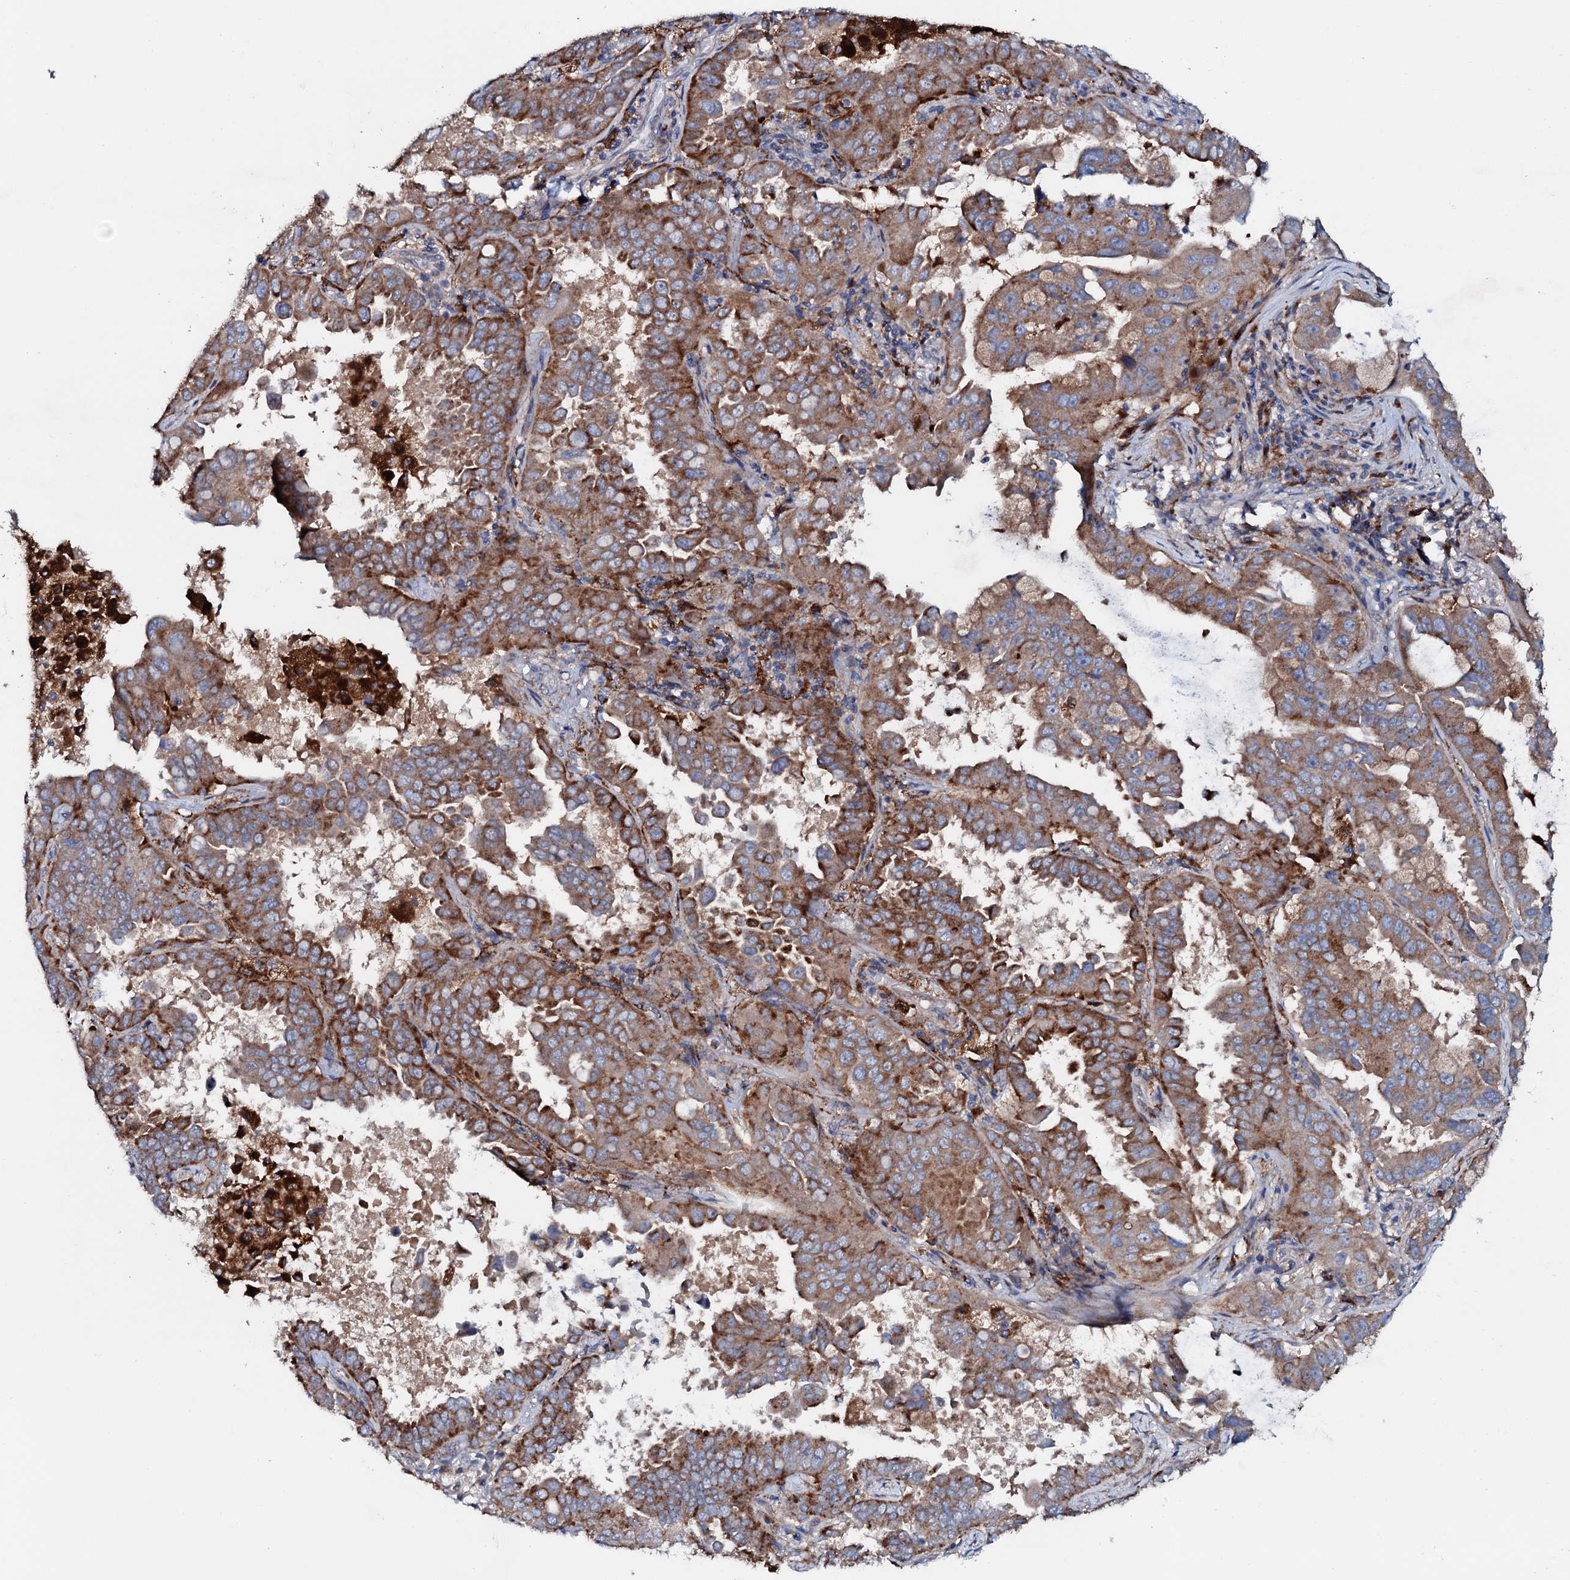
{"staining": {"intensity": "moderate", "quantity": ">75%", "location": "cytoplasmic/membranous"}, "tissue": "lung cancer", "cell_type": "Tumor cells", "image_type": "cancer", "snomed": [{"axis": "morphology", "description": "Adenocarcinoma, NOS"}, {"axis": "topography", "description": "Lung"}], "caption": "Brown immunohistochemical staining in human lung adenocarcinoma shows moderate cytoplasmic/membranous staining in about >75% of tumor cells.", "gene": "P2RX4", "patient": {"sex": "male", "age": 64}}